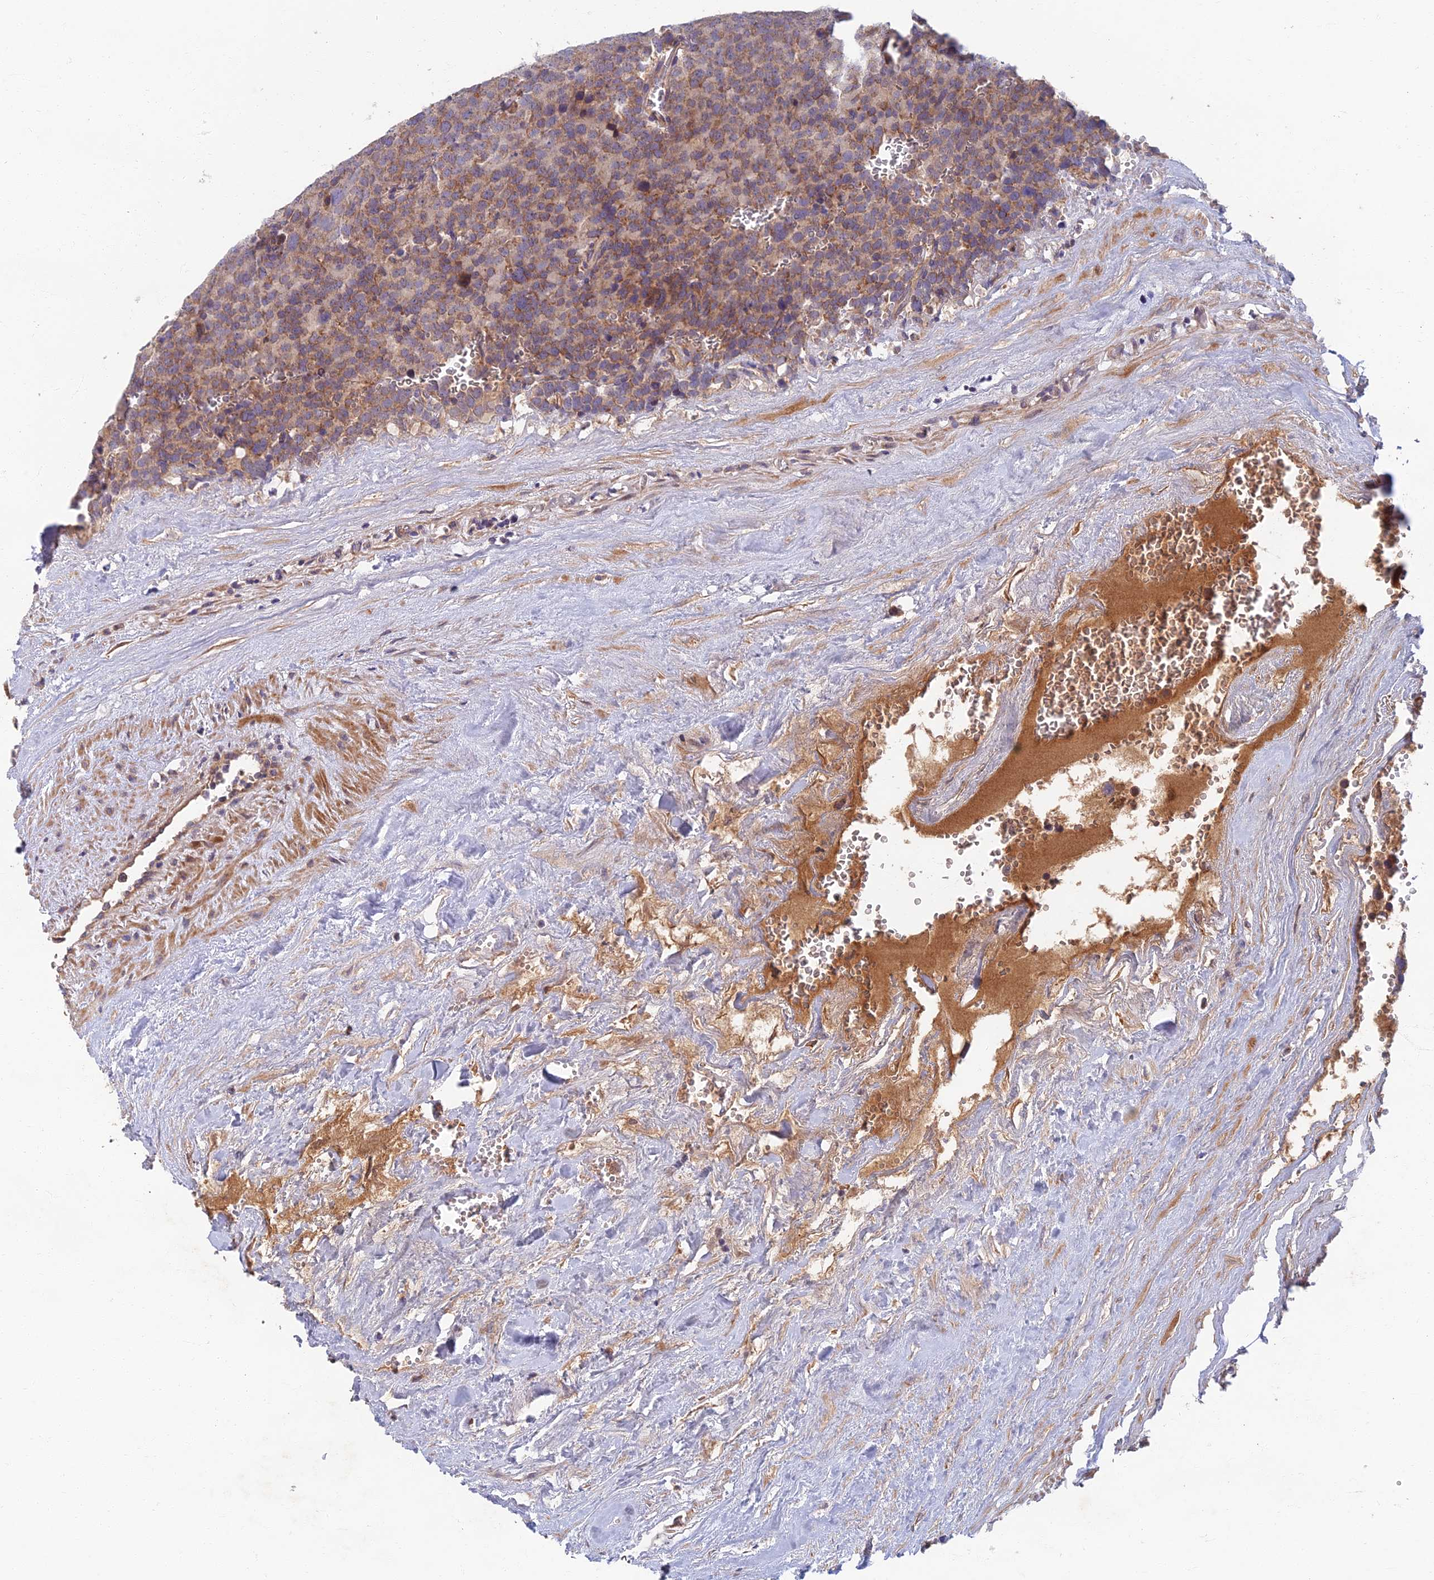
{"staining": {"intensity": "moderate", "quantity": ">75%", "location": "cytoplasmic/membranous"}, "tissue": "testis cancer", "cell_type": "Tumor cells", "image_type": "cancer", "snomed": [{"axis": "morphology", "description": "Seminoma, NOS"}, {"axis": "topography", "description": "Testis"}], "caption": "High-power microscopy captured an immunohistochemistry photomicrograph of testis seminoma, revealing moderate cytoplasmic/membranous staining in about >75% of tumor cells.", "gene": "SOGA1", "patient": {"sex": "male", "age": 71}}